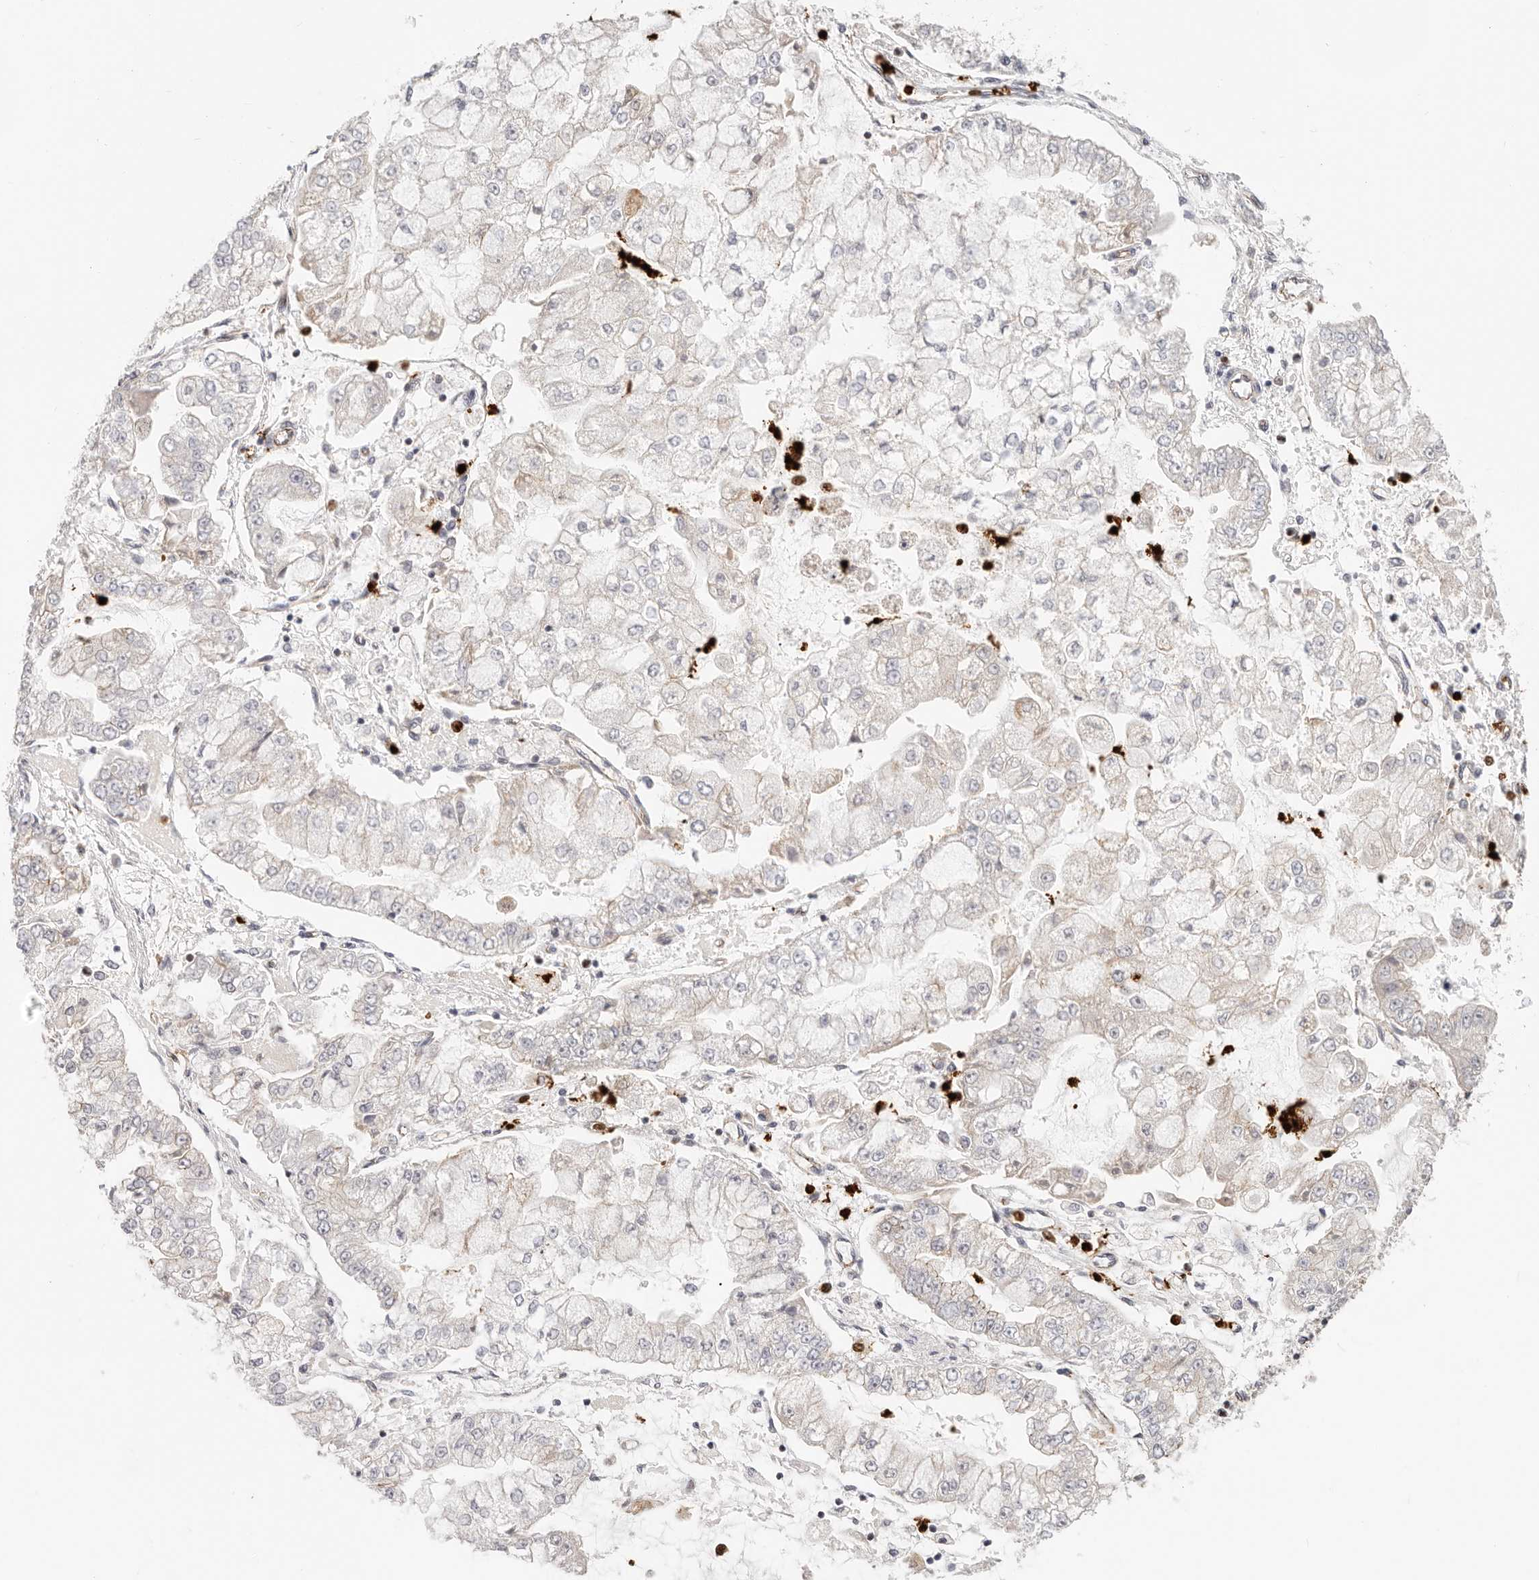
{"staining": {"intensity": "weak", "quantity": "<25%", "location": "cytoplasmic/membranous"}, "tissue": "stomach cancer", "cell_type": "Tumor cells", "image_type": "cancer", "snomed": [{"axis": "morphology", "description": "Adenocarcinoma, NOS"}, {"axis": "topography", "description": "Stomach"}], "caption": "A photomicrograph of human stomach cancer is negative for staining in tumor cells.", "gene": "AFDN", "patient": {"sex": "male", "age": 76}}